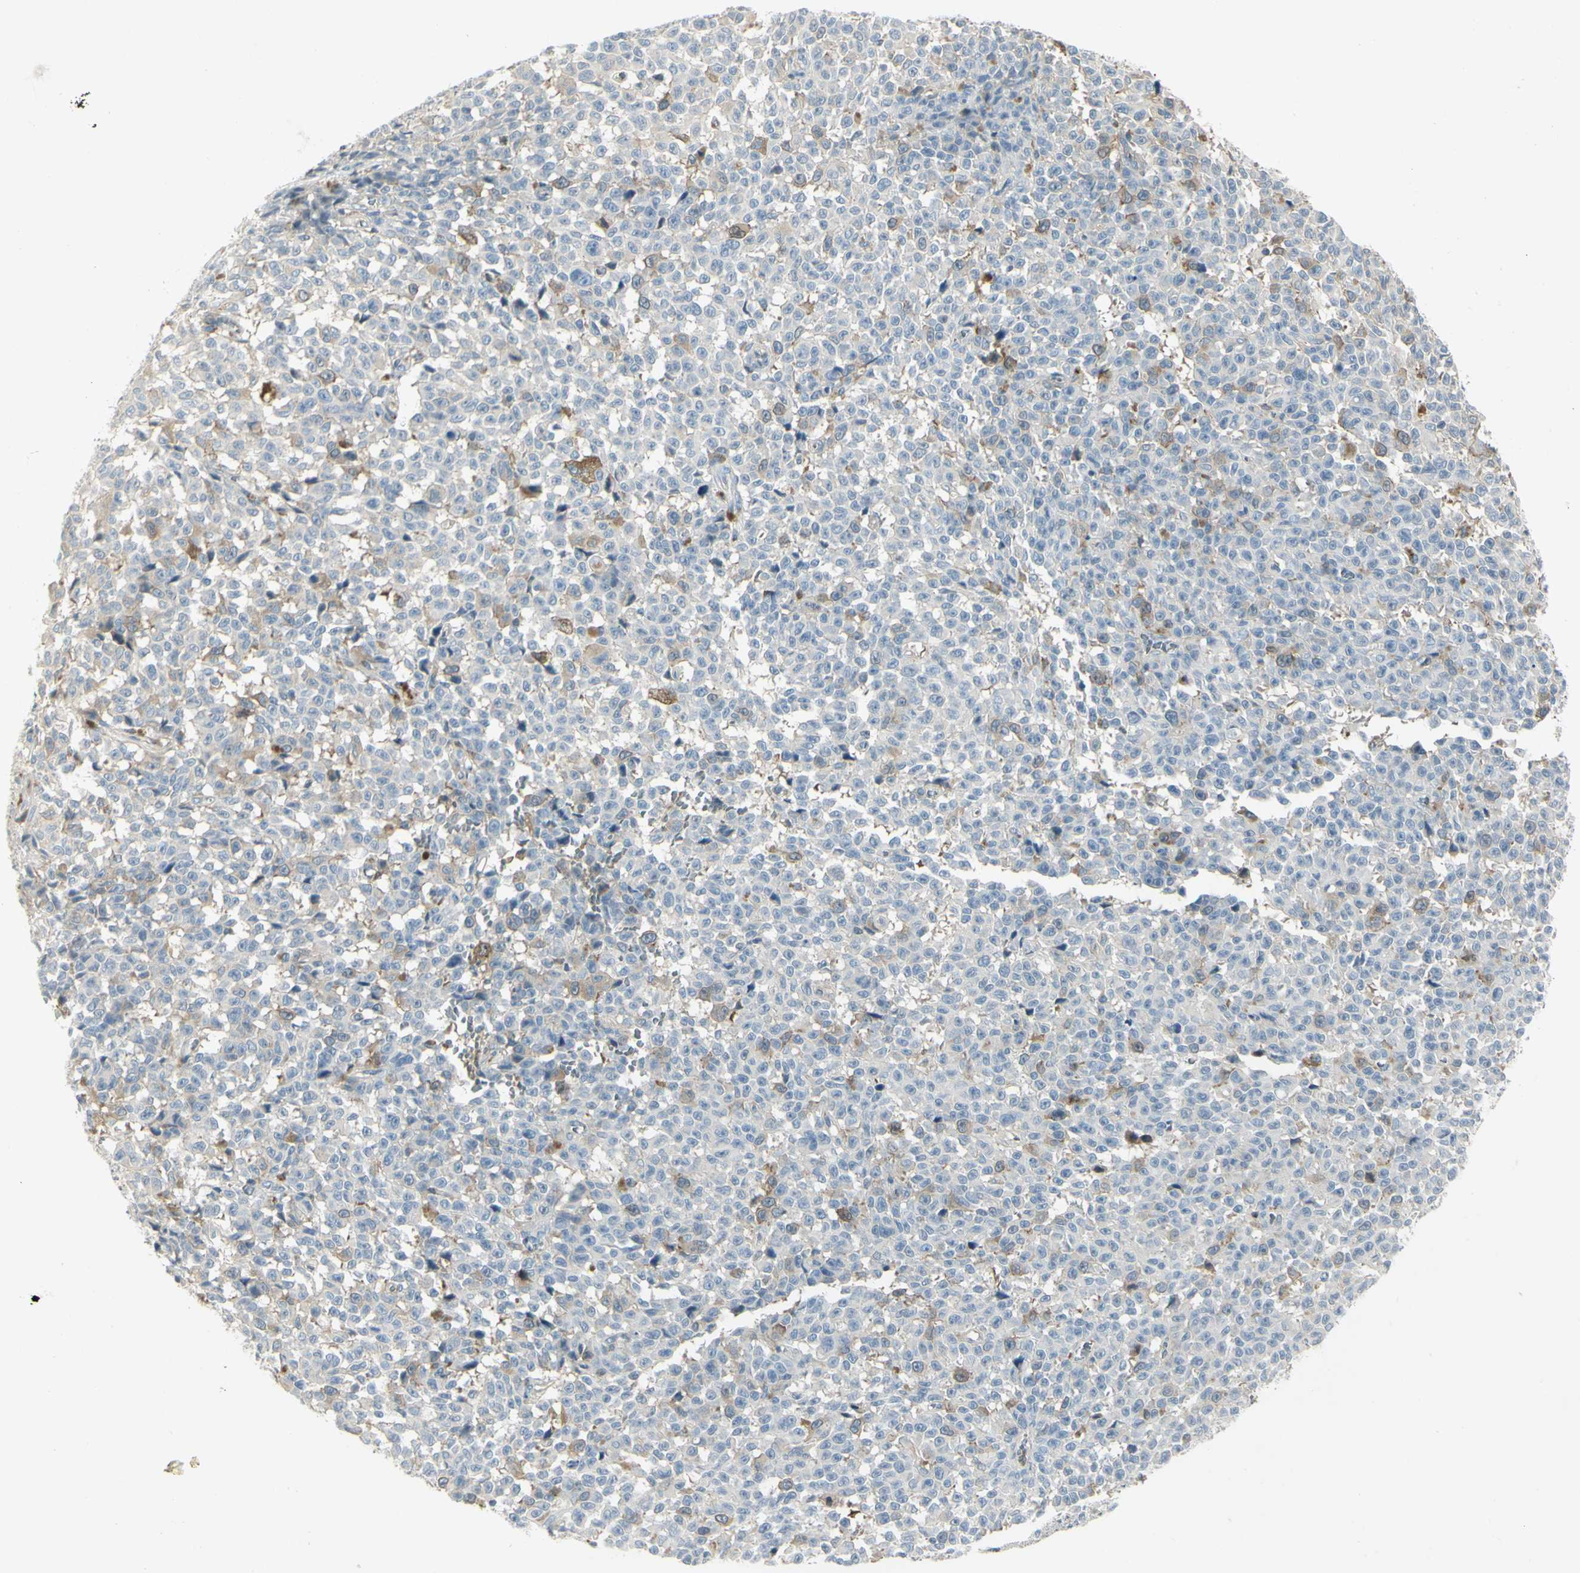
{"staining": {"intensity": "moderate", "quantity": "<25%", "location": "cytoplasmic/membranous"}, "tissue": "melanoma", "cell_type": "Tumor cells", "image_type": "cancer", "snomed": [{"axis": "morphology", "description": "Malignant melanoma, NOS"}, {"axis": "topography", "description": "Skin"}], "caption": "Immunohistochemical staining of human melanoma displays moderate cytoplasmic/membranous protein positivity in about <25% of tumor cells.", "gene": "CCNB2", "patient": {"sex": "female", "age": 82}}